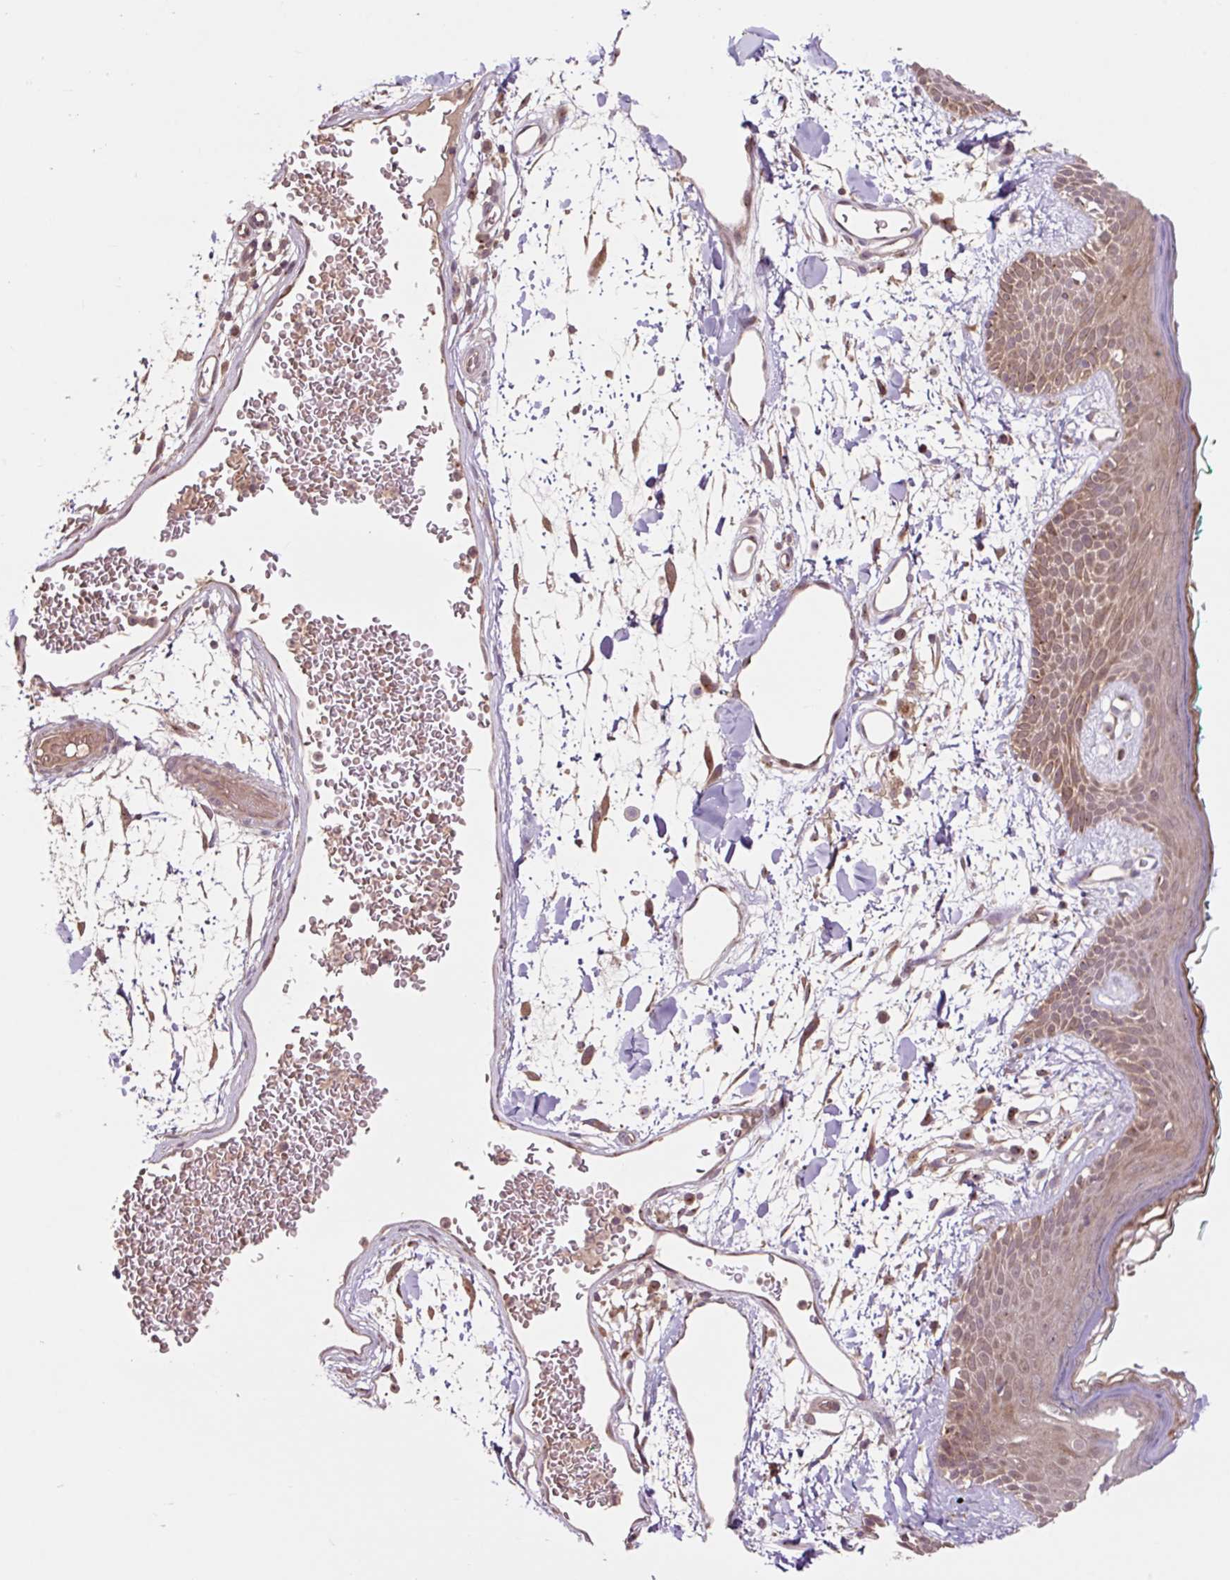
{"staining": {"intensity": "moderate", "quantity": ">75%", "location": "cytoplasmic/membranous"}, "tissue": "skin", "cell_type": "Fibroblasts", "image_type": "normal", "snomed": [{"axis": "morphology", "description": "Normal tissue, NOS"}, {"axis": "topography", "description": "Skin"}], "caption": "Protein positivity by IHC reveals moderate cytoplasmic/membranous expression in approximately >75% of fibroblasts in benign skin.", "gene": "MMS19", "patient": {"sex": "male", "age": 79}}